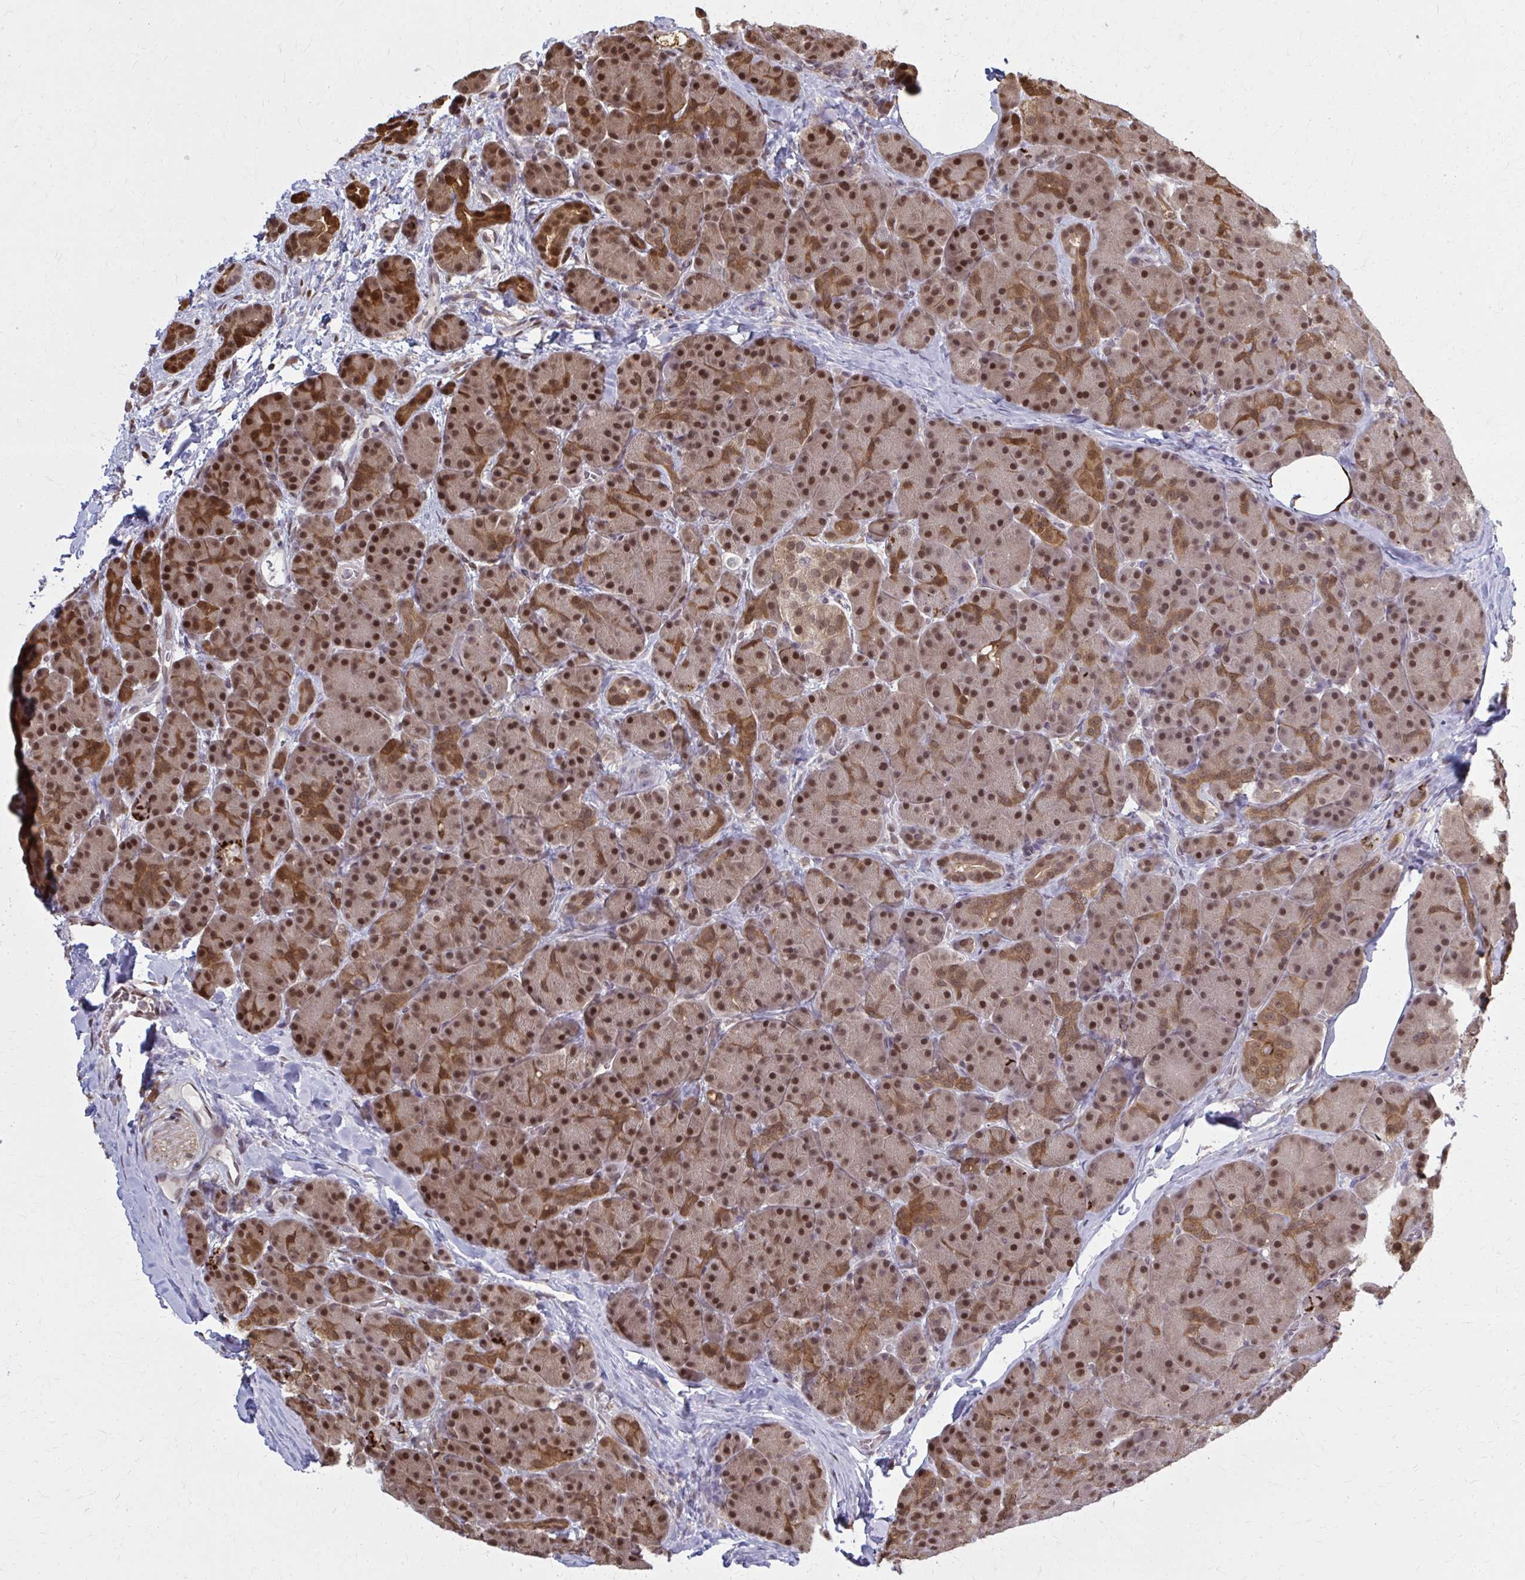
{"staining": {"intensity": "strong", "quantity": ">75%", "location": "cytoplasmic/membranous,nuclear"}, "tissue": "pancreas", "cell_type": "Exocrine glandular cells", "image_type": "normal", "snomed": [{"axis": "morphology", "description": "Normal tissue, NOS"}, {"axis": "topography", "description": "Pancreas"}], "caption": "Exocrine glandular cells demonstrate high levels of strong cytoplasmic/membranous,nuclear staining in about >75% of cells in benign pancreas. The protein is stained brown, and the nuclei are stained in blue (DAB IHC with brightfield microscopy, high magnification).", "gene": "MDH1", "patient": {"sex": "male", "age": 57}}